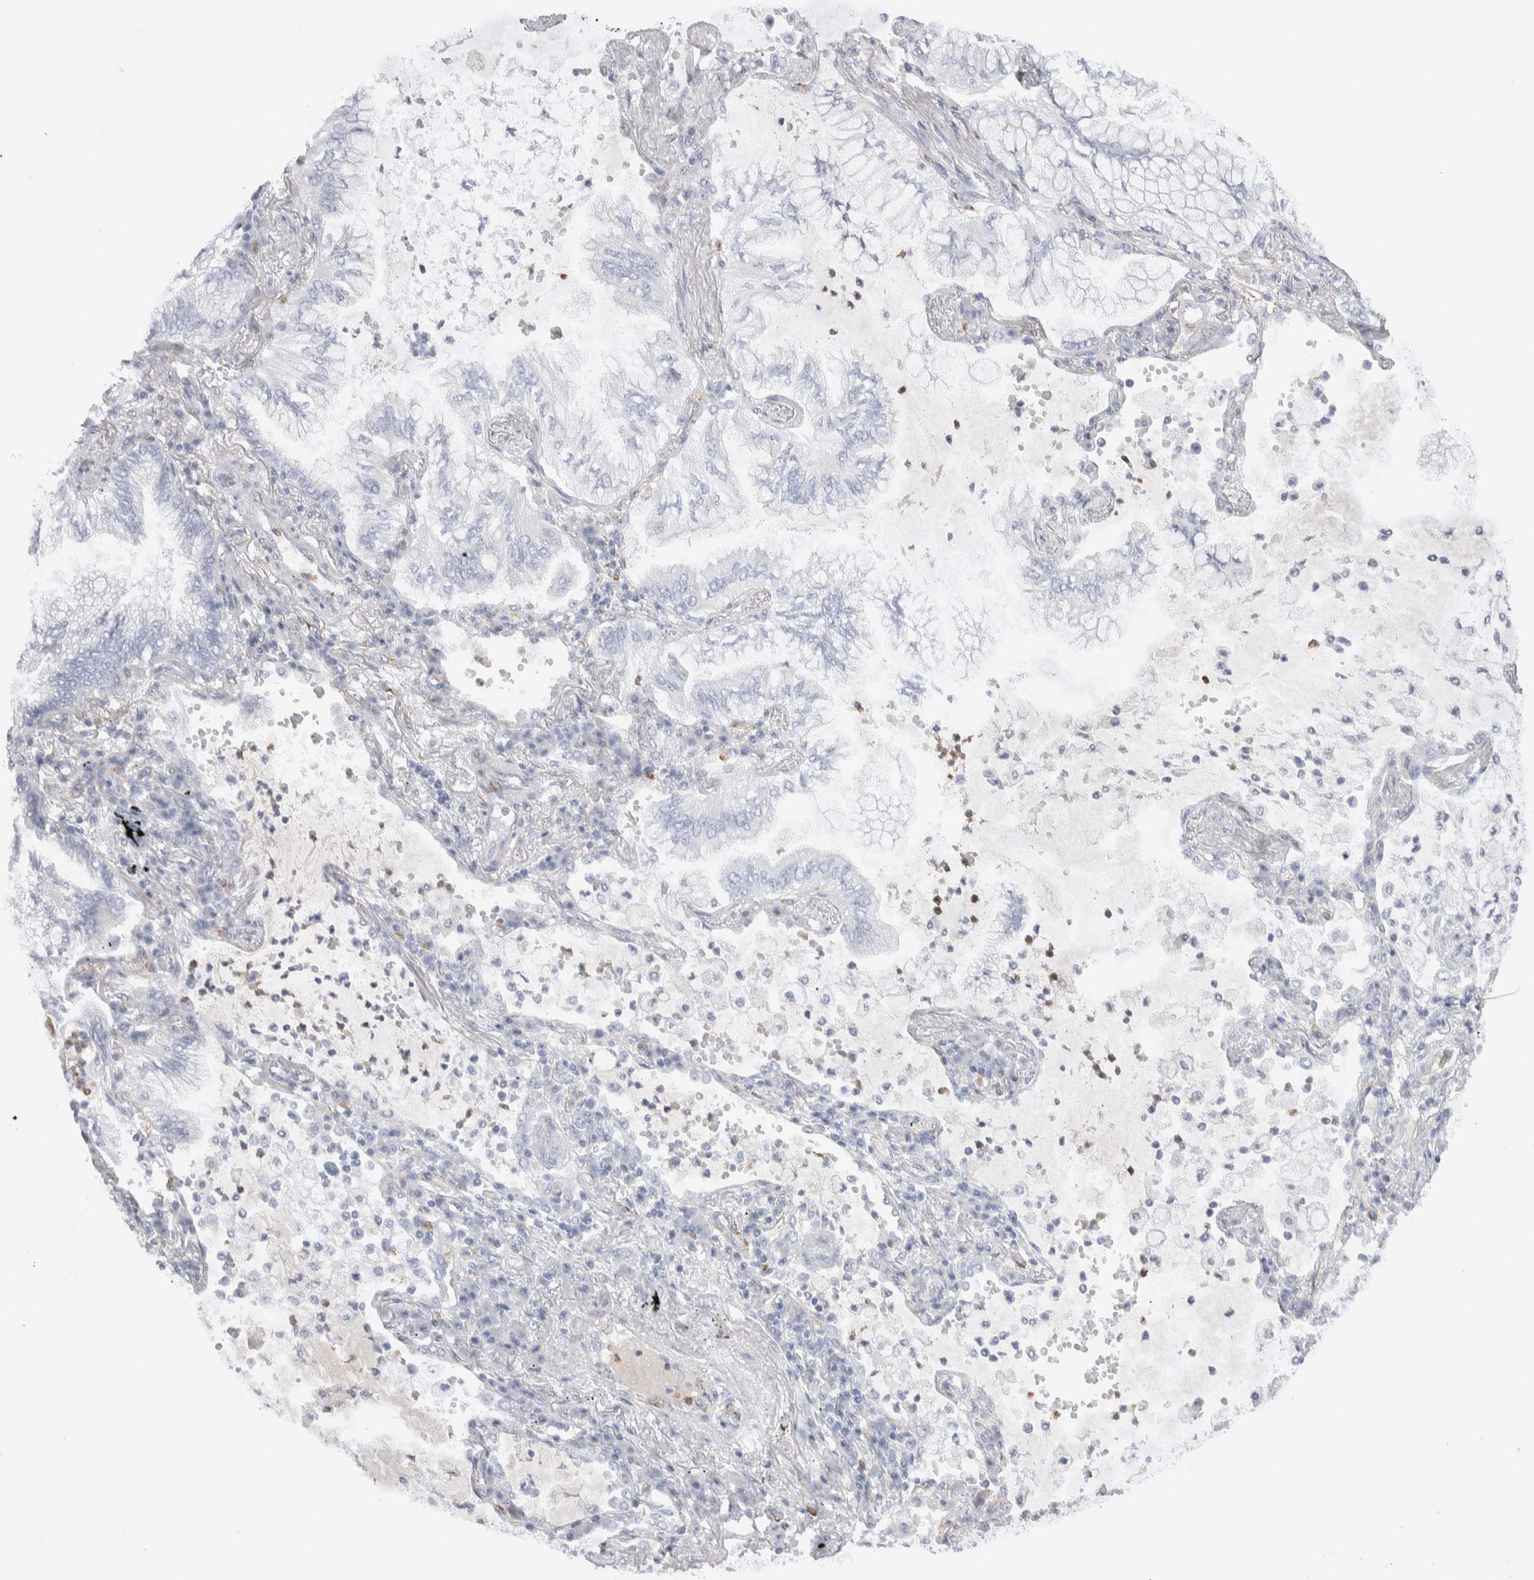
{"staining": {"intensity": "negative", "quantity": "none", "location": "none"}, "tissue": "lung cancer", "cell_type": "Tumor cells", "image_type": "cancer", "snomed": [{"axis": "morphology", "description": "Adenocarcinoma, NOS"}, {"axis": "topography", "description": "Lung"}], "caption": "Human lung cancer stained for a protein using immunohistochemistry (IHC) exhibits no expression in tumor cells.", "gene": "SEPTIN4", "patient": {"sex": "female", "age": 70}}